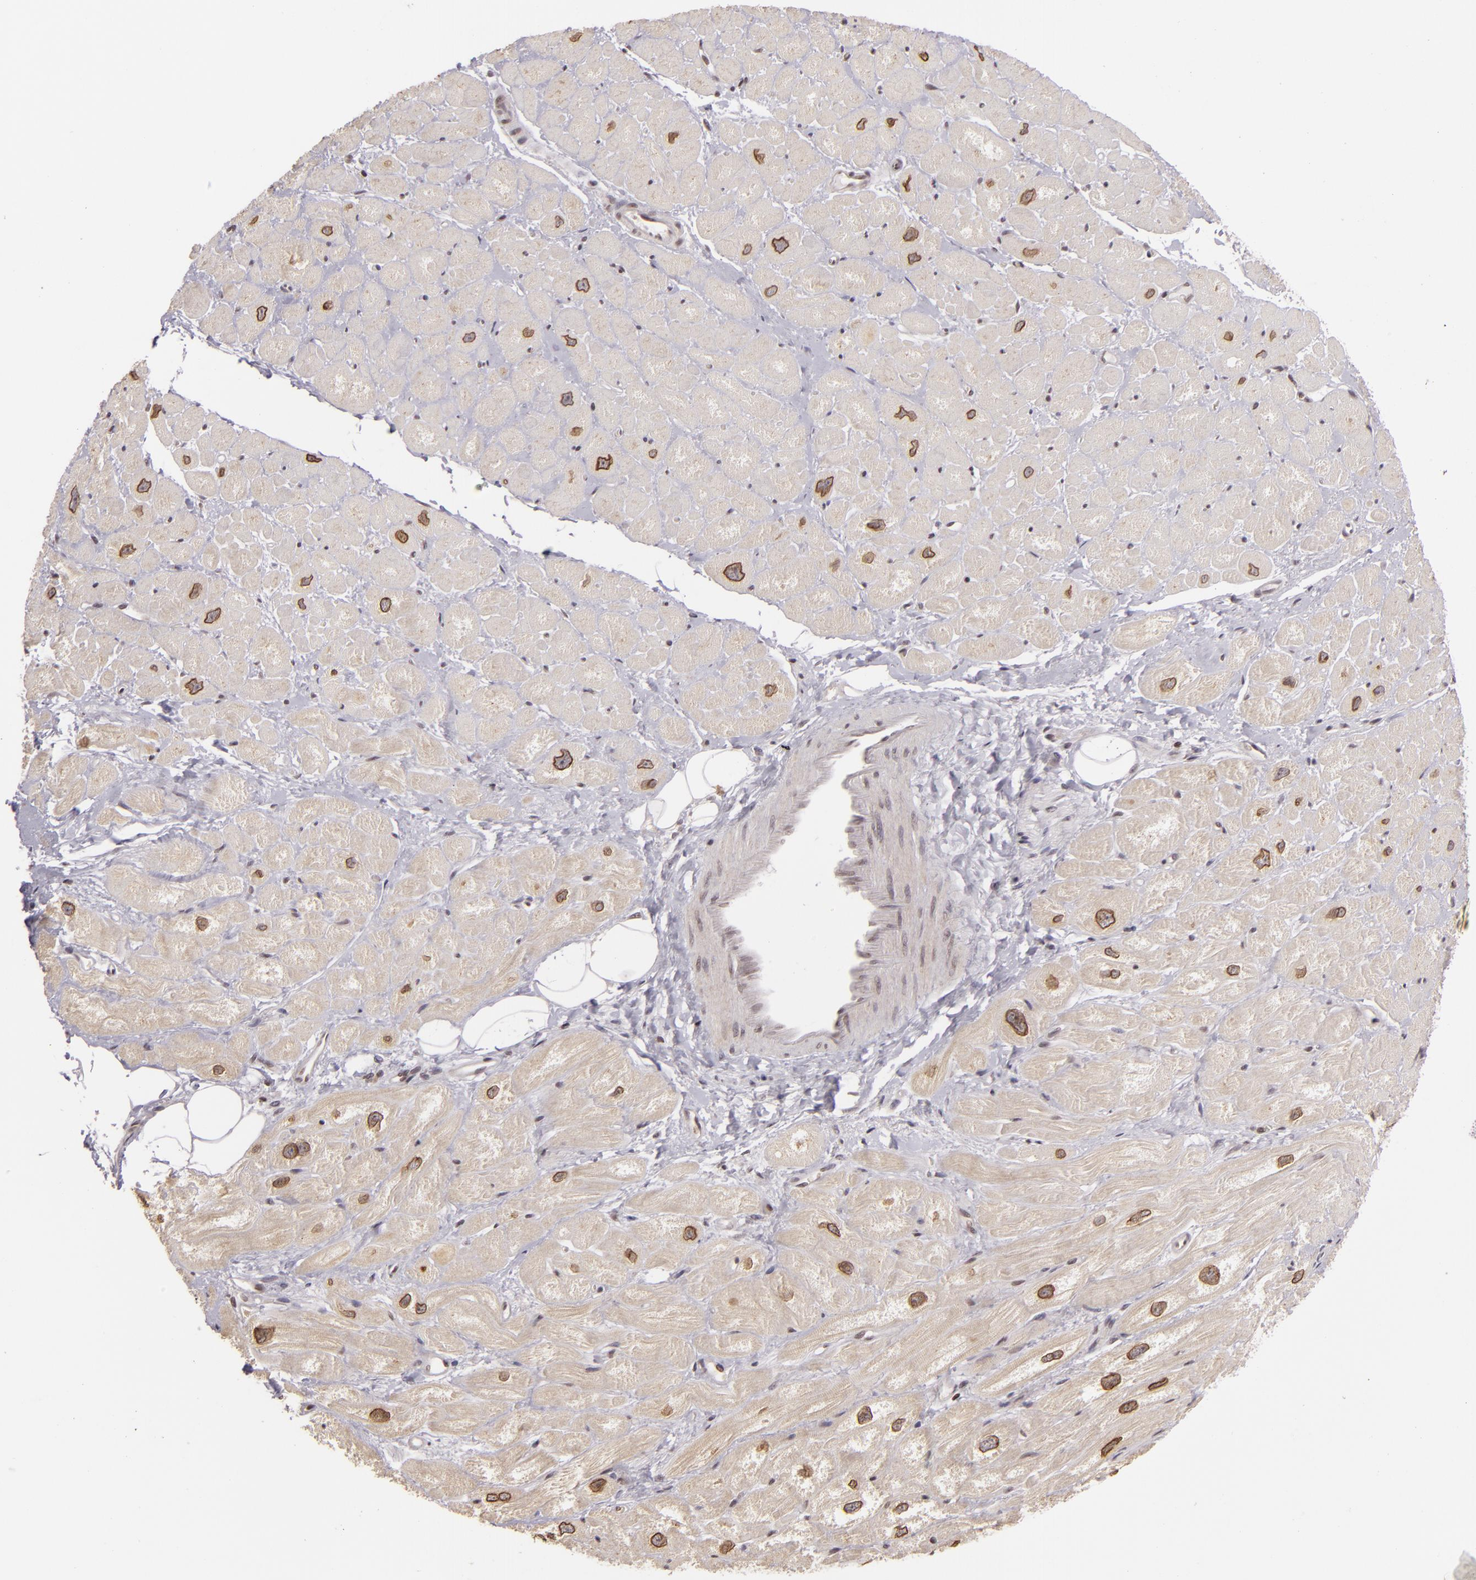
{"staining": {"intensity": "moderate", "quantity": ">75%", "location": "cytoplasmic/membranous"}, "tissue": "heart muscle", "cell_type": "Cardiomyocytes", "image_type": "normal", "snomed": [{"axis": "morphology", "description": "Normal tissue, NOS"}, {"axis": "topography", "description": "Heart"}], "caption": "This histopathology image exhibits immunohistochemistry staining of benign human heart muscle, with medium moderate cytoplasmic/membranous expression in approximately >75% of cardiomyocytes.", "gene": "AKAP6", "patient": {"sex": "male", "age": 49}}